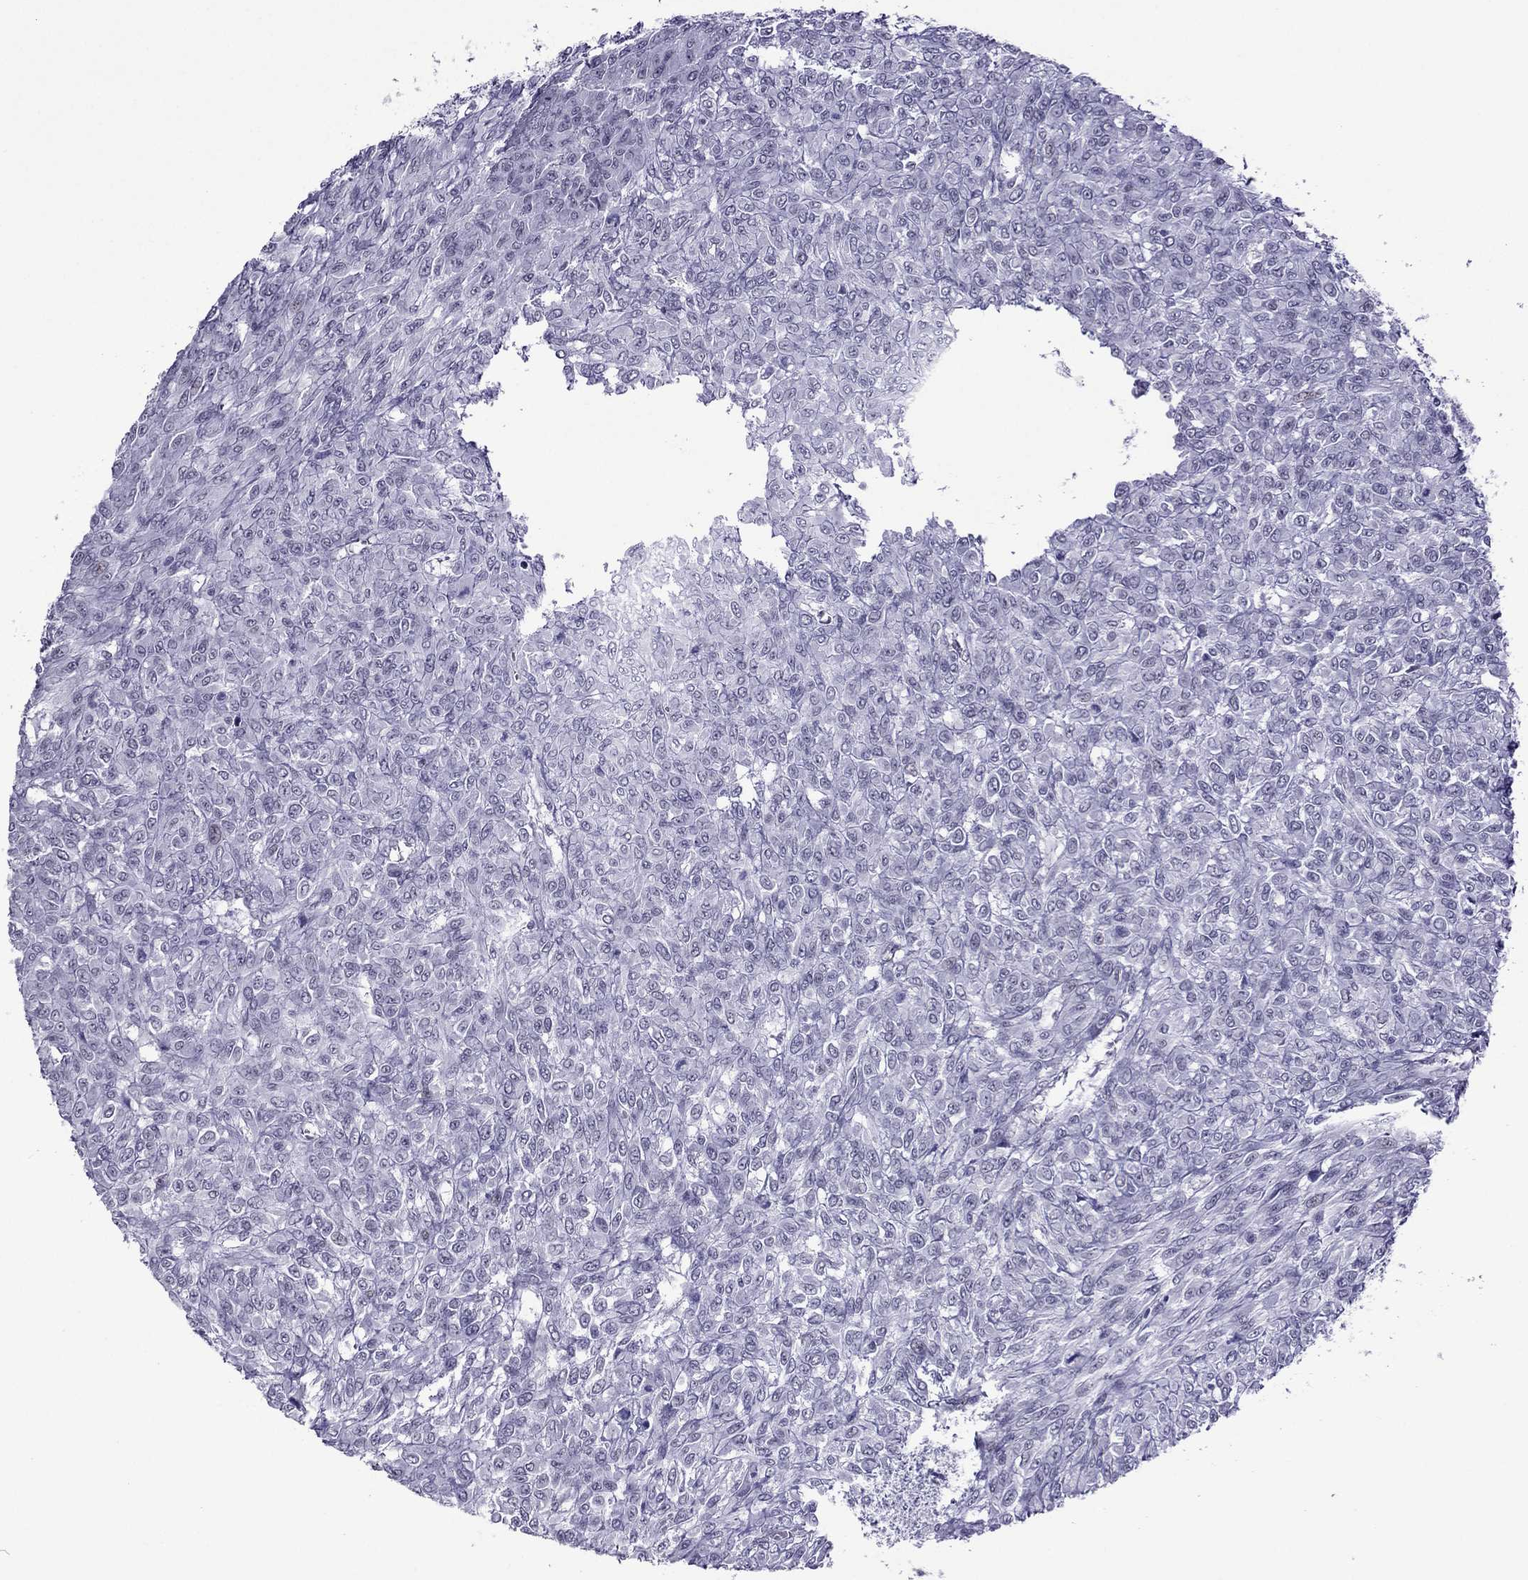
{"staining": {"intensity": "negative", "quantity": "none", "location": "none"}, "tissue": "renal cancer", "cell_type": "Tumor cells", "image_type": "cancer", "snomed": [{"axis": "morphology", "description": "Adenocarcinoma, NOS"}, {"axis": "topography", "description": "Kidney"}], "caption": "An IHC image of adenocarcinoma (renal) is shown. There is no staining in tumor cells of adenocarcinoma (renal).", "gene": "ZNF646", "patient": {"sex": "male", "age": 58}}